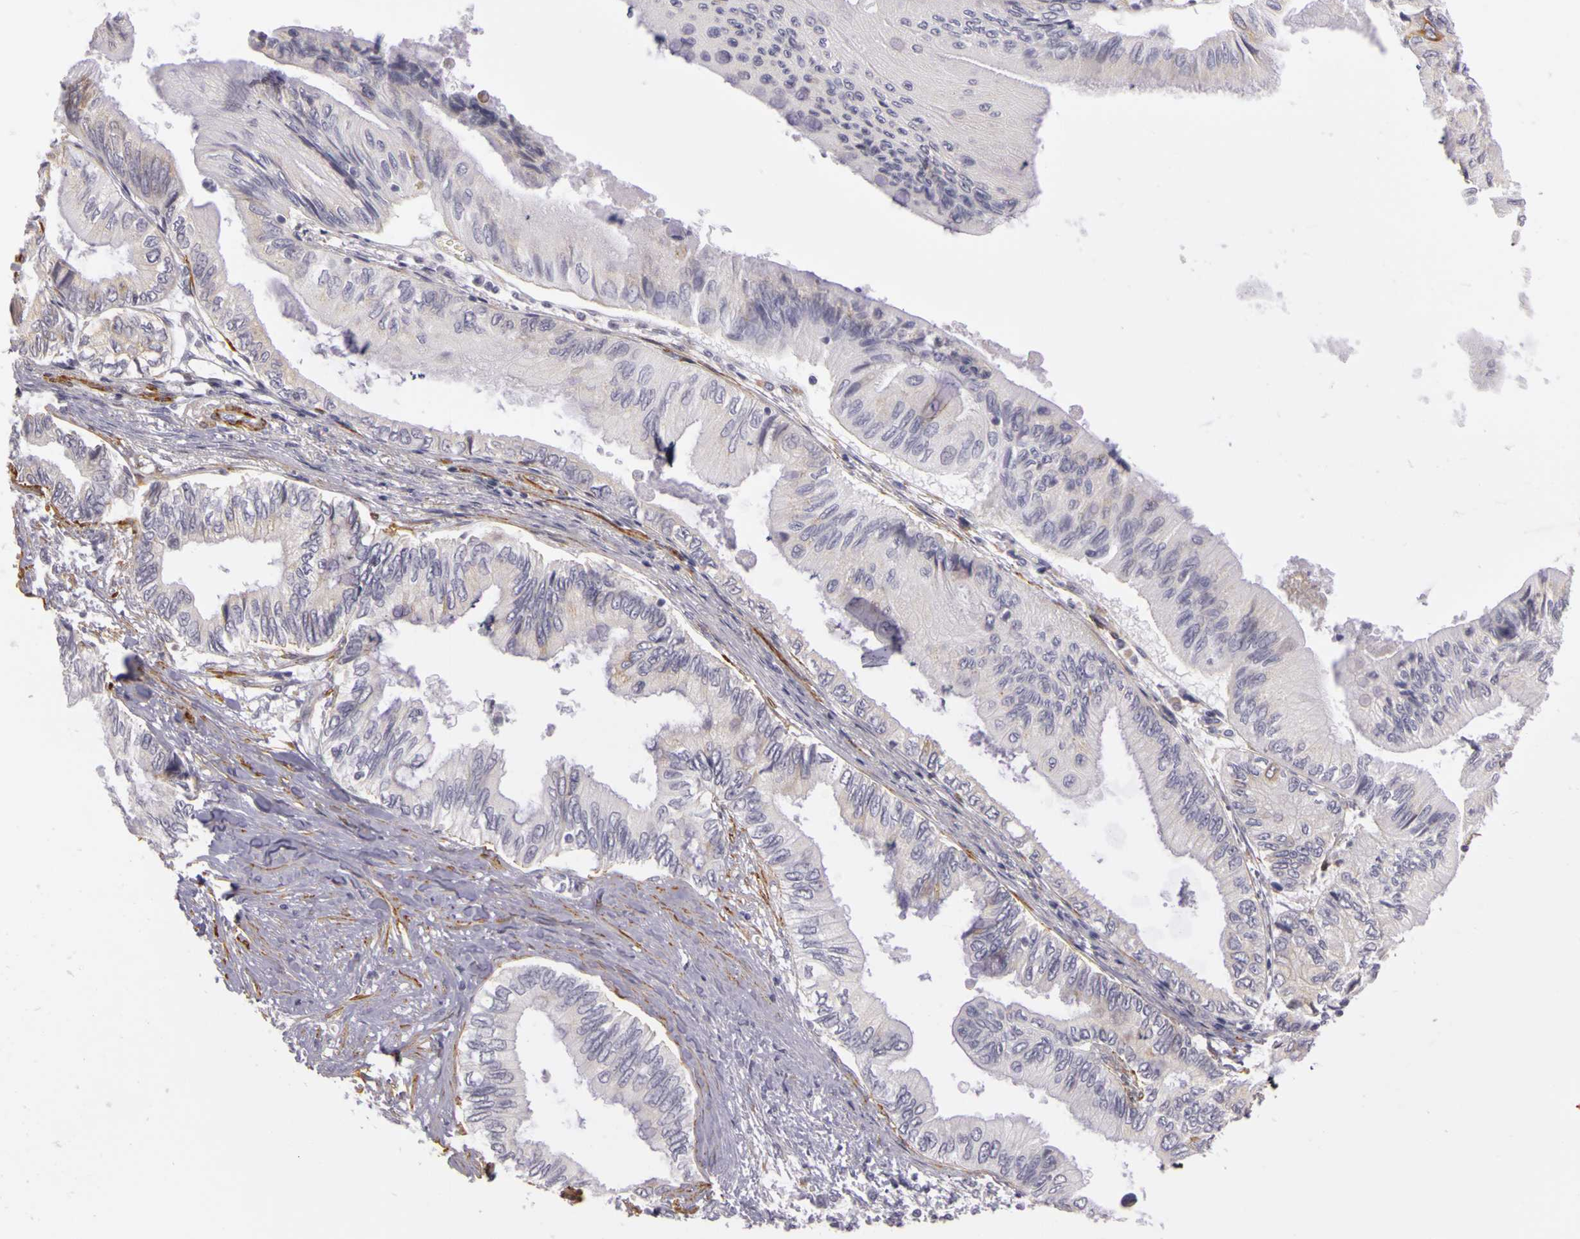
{"staining": {"intensity": "negative", "quantity": "none", "location": "none"}, "tissue": "pancreatic cancer", "cell_type": "Tumor cells", "image_type": "cancer", "snomed": [{"axis": "morphology", "description": "Adenocarcinoma, NOS"}, {"axis": "topography", "description": "Pancreas"}], "caption": "The histopathology image reveals no staining of tumor cells in adenocarcinoma (pancreatic).", "gene": "CNTN2", "patient": {"sex": "female", "age": 66}}